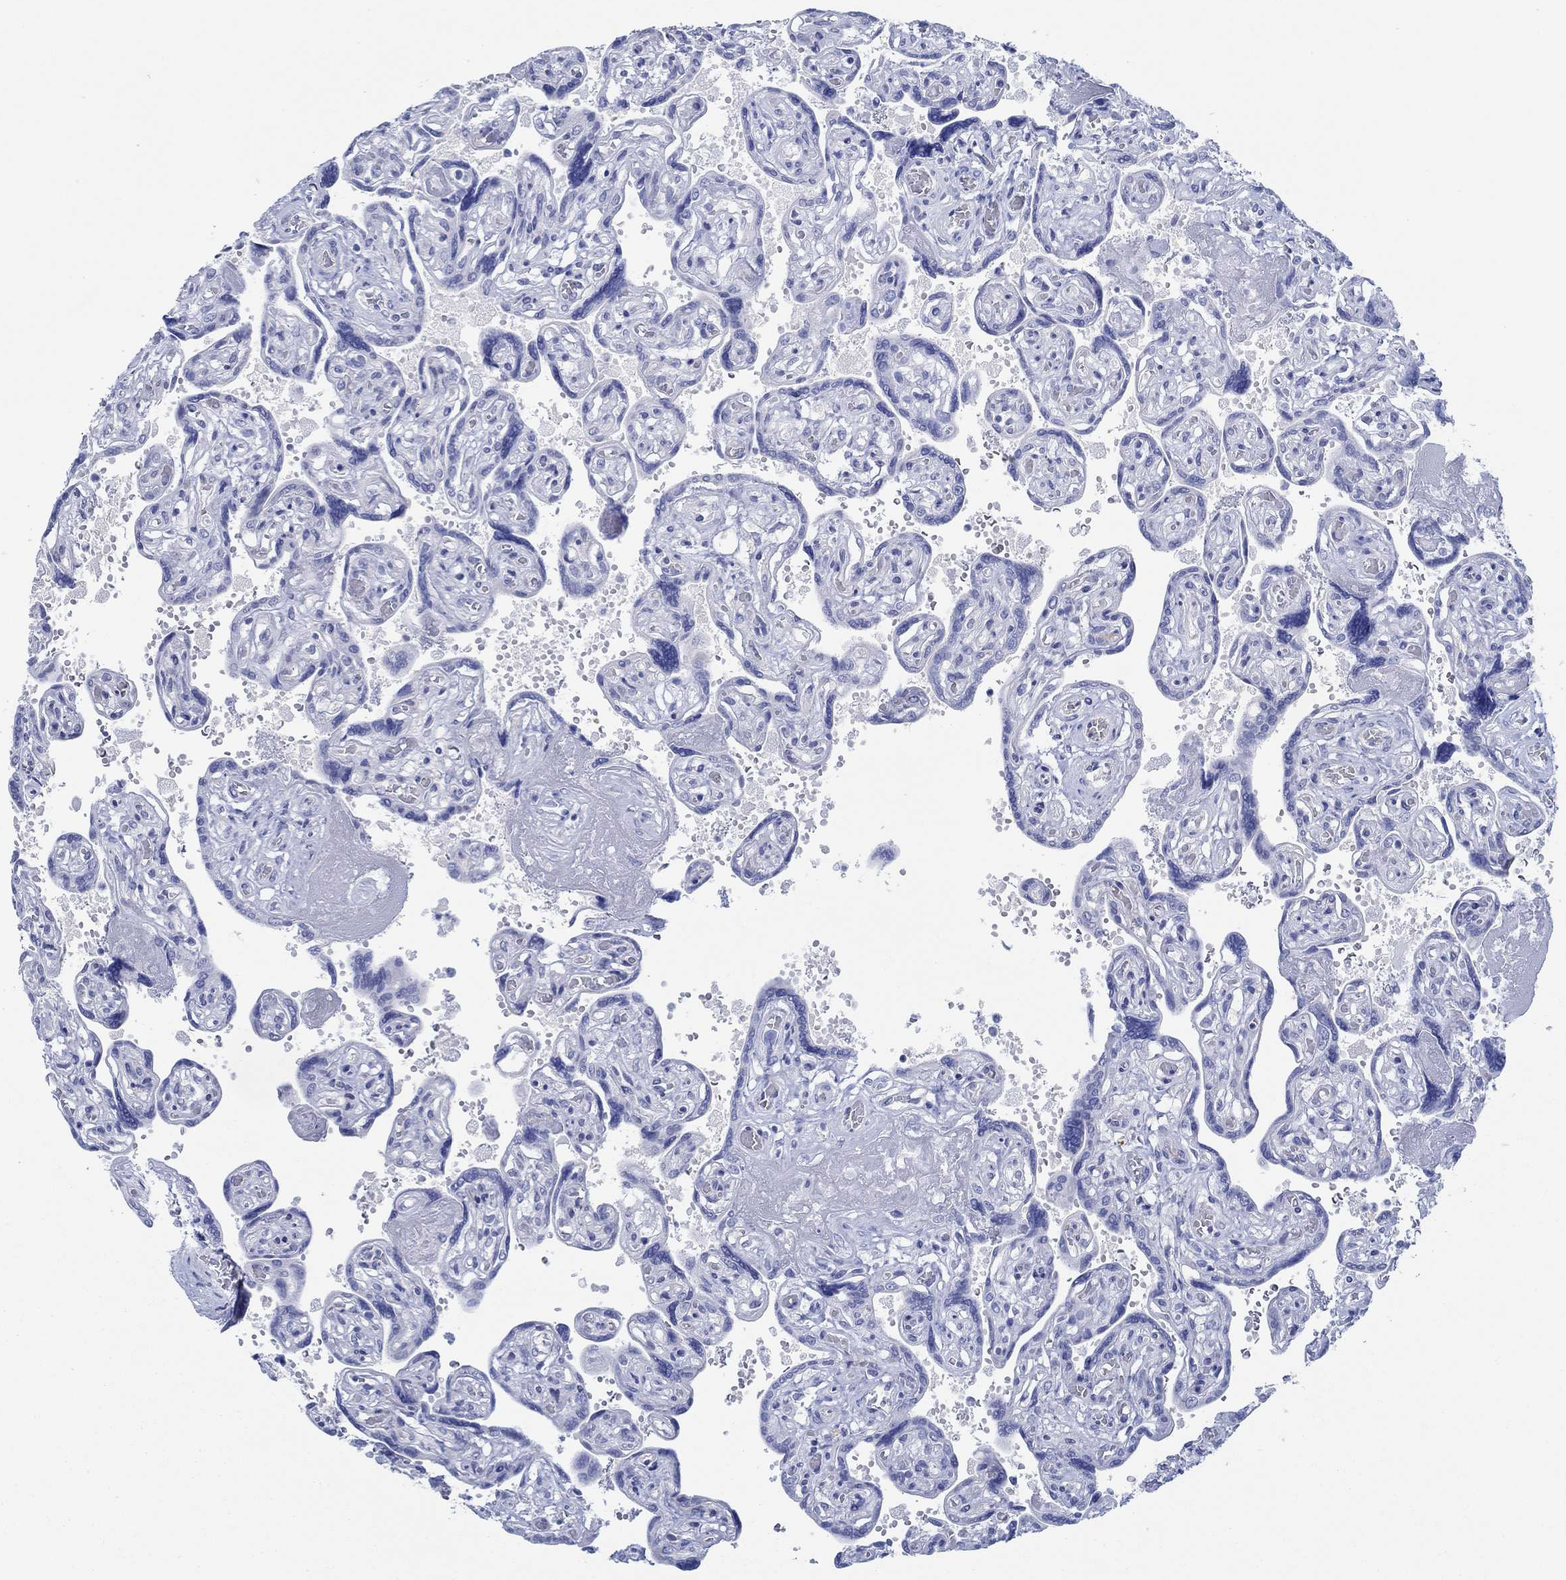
{"staining": {"intensity": "negative", "quantity": "none", "location": "none"}, "tissue": "placenta", "cell_type": "Decidual cells", "image_type": "normal", "snomed": [{"axis": "morphology", "description": "Normal tissue, NOS"}, {"axis": "topography", "description": "Placenta"}], "caption": "Histopathology image shows no protein staining in decidual cells of unremarkable placenta.", "gene": "IGFBP6", "patient": {"sex": "female", "age": 32}}